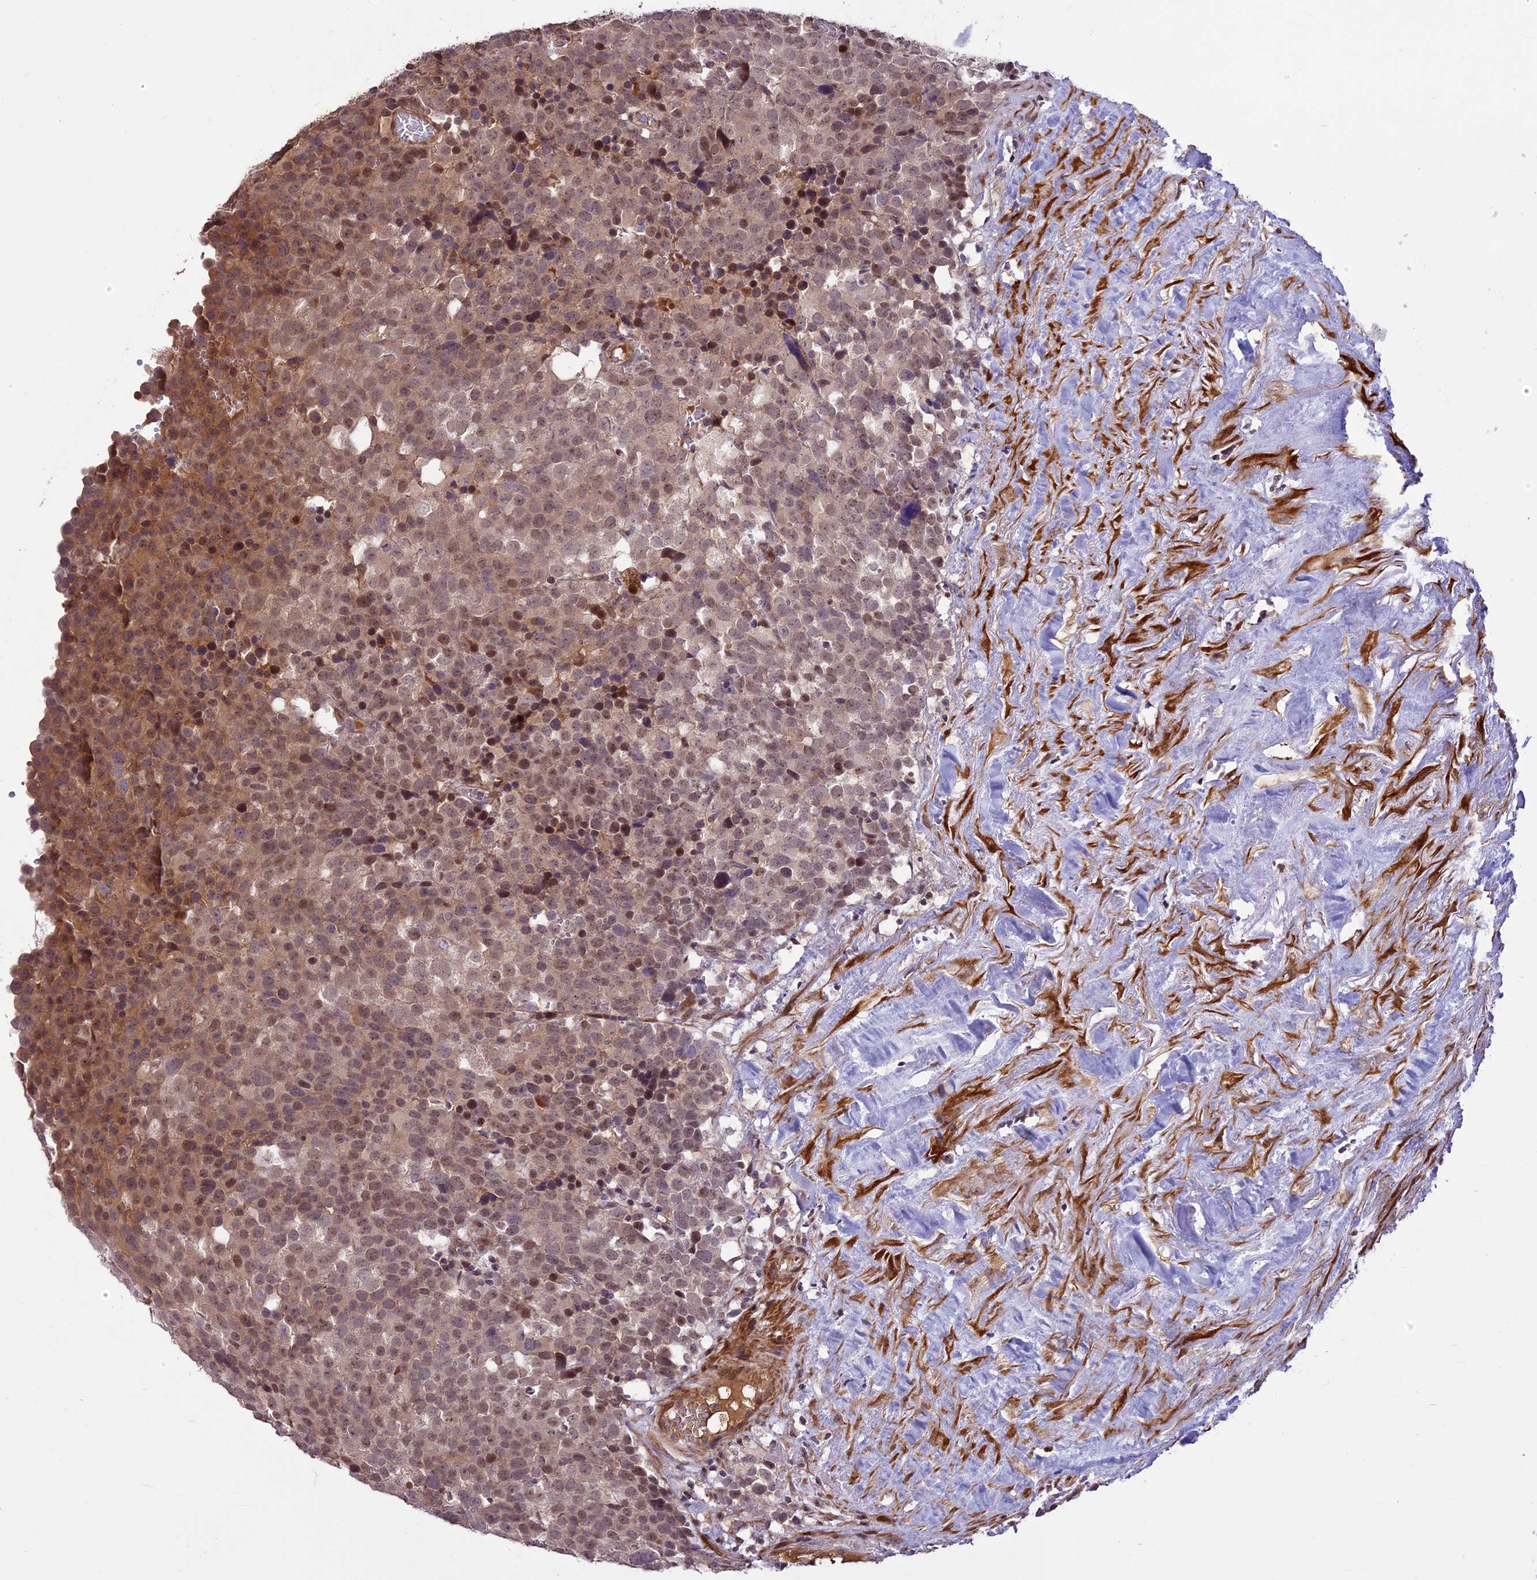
{"staining": {"intensity": "moderate", "quantity": ">75%", "location": "cytoplasmic/membranous,nuclear"}, "tissue": "testis cancer", "cell_type": "Tumor cells", "image_type": "cancer", "snomed": [{"axis": "morphology", "description": "Seminoma, NOS"}, {"axis": "topography", "description": "Testis"}], "caption": "A micrograph showing moderate cytoplasmic/membranous and nuclear expression in approximately >75% of tumor cells in testis seminoma, as visualized by brown immunohistochemical staining.", "gene": "ENHO", "patient": {"sex": "male", "age": 71}}